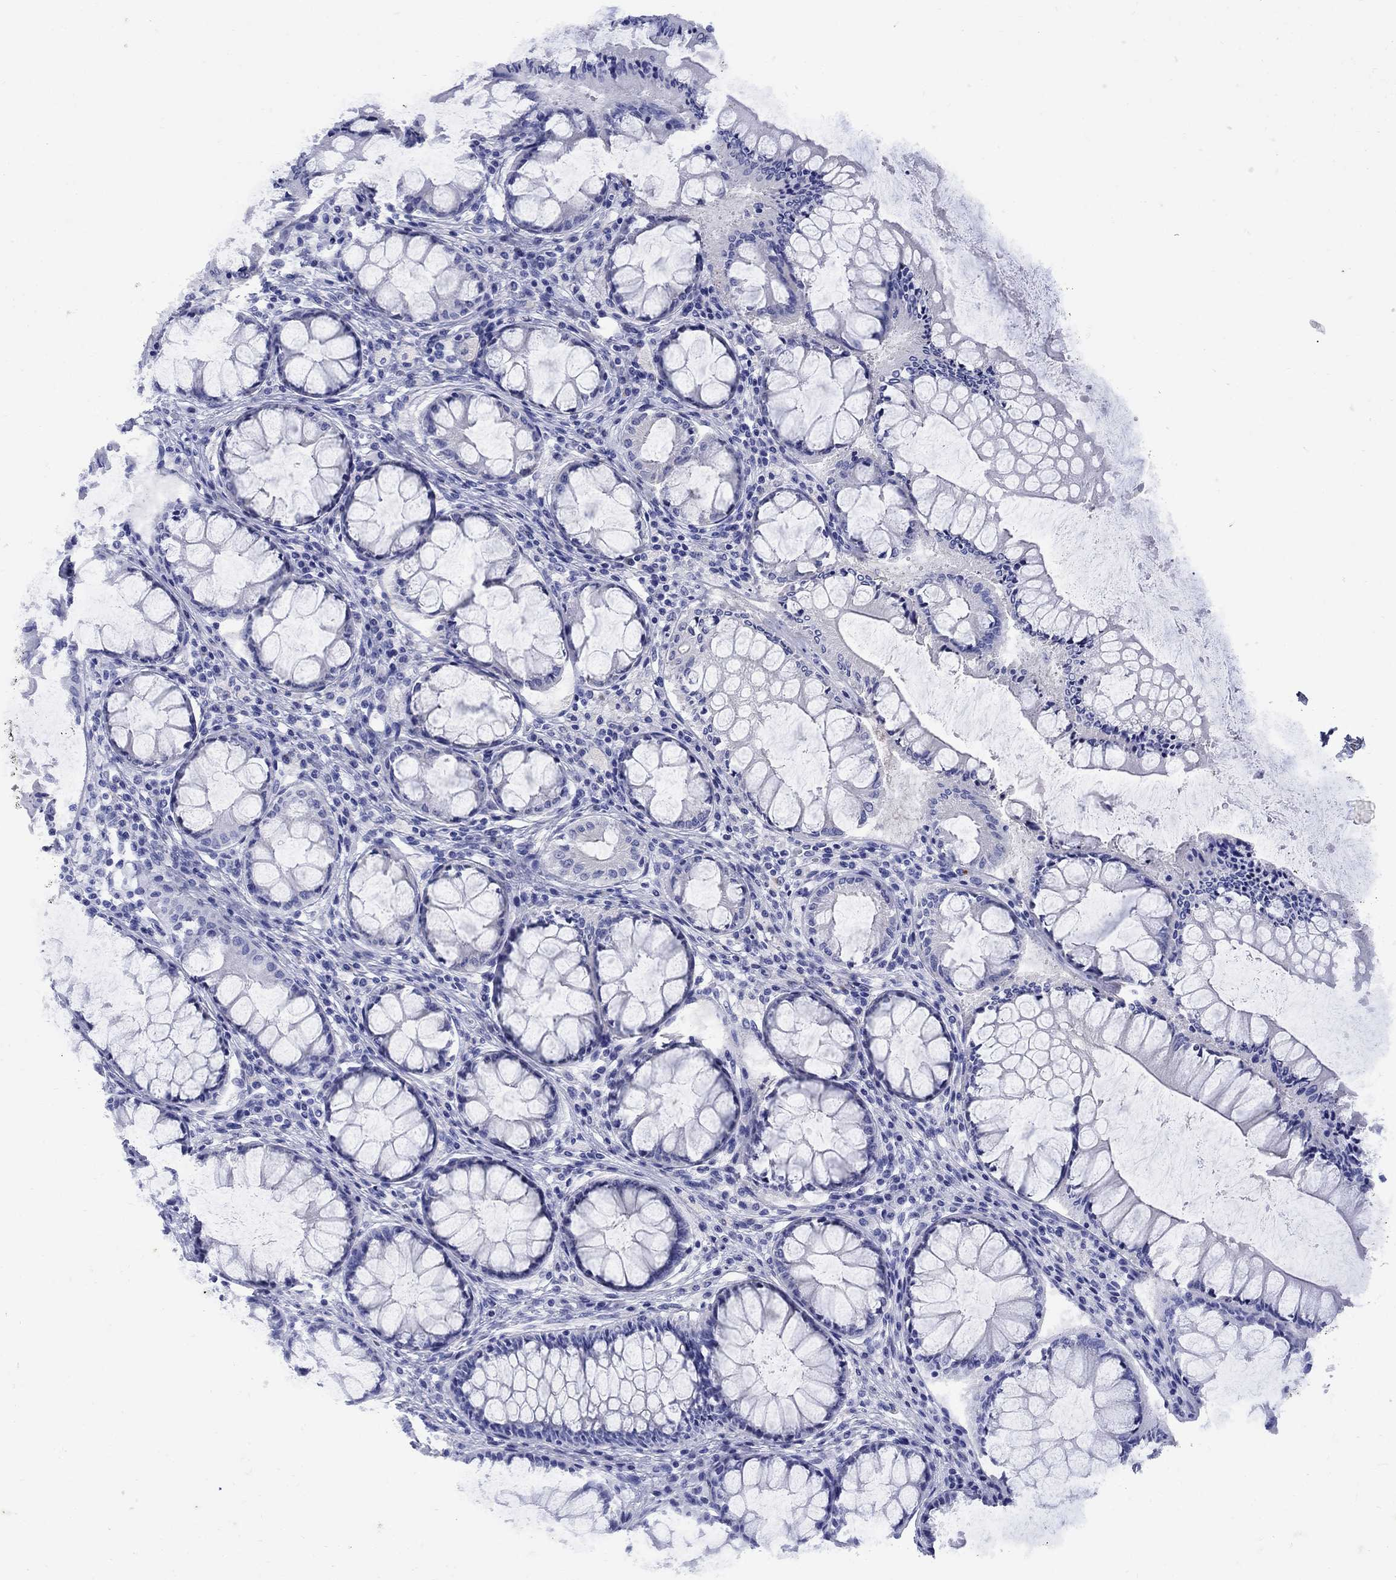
{"staining": {"intensity": "negative", "quantity": "none", "location": "none"}, "tissue": "colon", "cell_type": "Endothelial cells", "image_type": "normal", "snomed": [{"axis": "morphology", "description": "Normal tissue, NOS"}, {"axis": "topography", "description": "Colon"}], "caption": "This is a photomicrograph of immunohistochemistry staining of benign colon, which shows no expression in endothelial cells.", "gene": "CD1A", "patient": {"sex": "female", "age": 65}}